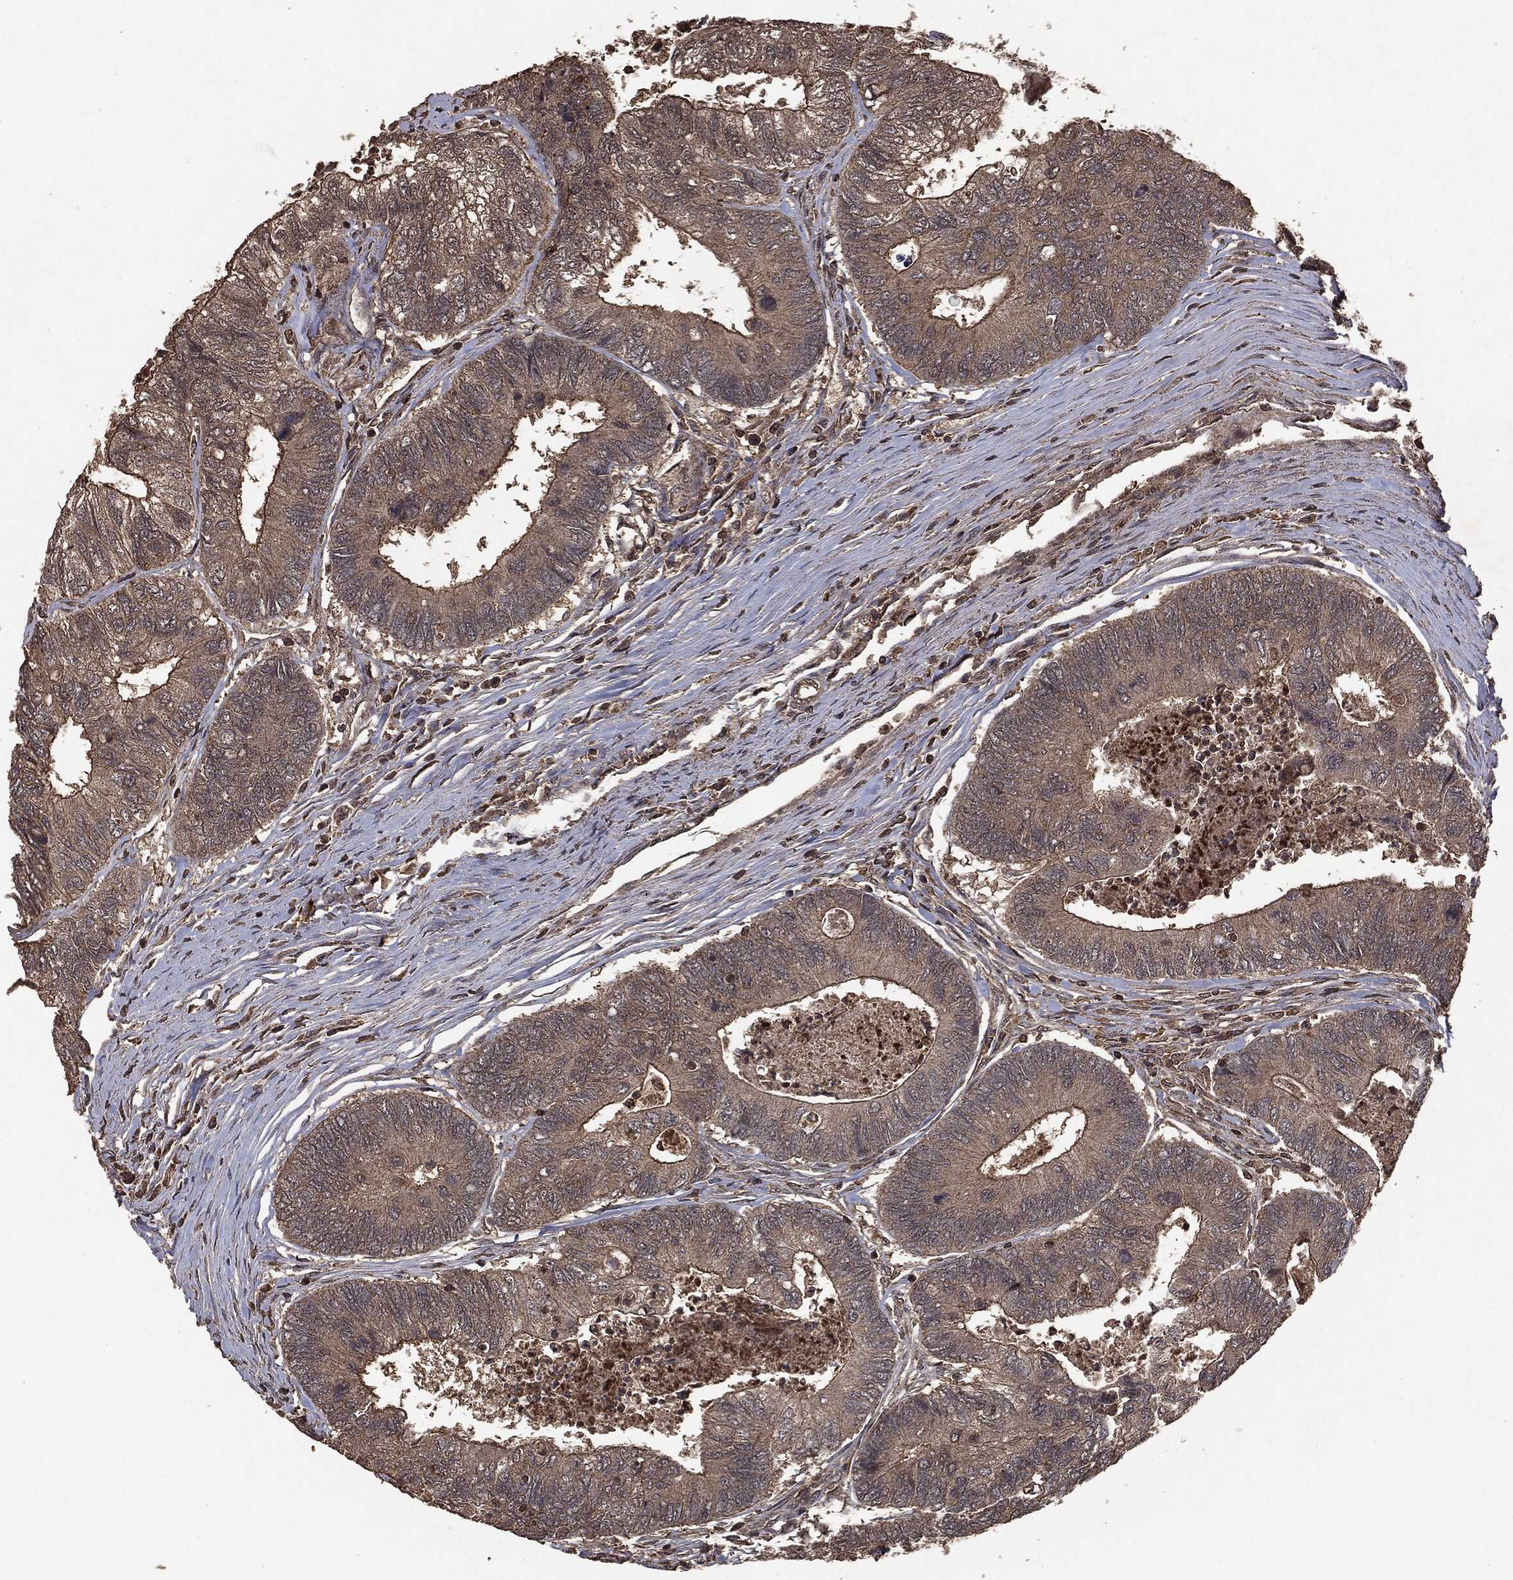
{"staining": {"intensity": "weak", "quantity": ">75%", "location": "cytoplasmic/membranous"}, "tissue": "colorectal cancer", "cell_type": "Tumor cells", "image_type": "cancer", "snomed": [{"axis": "morphology", "description": "Adenocarcinoma, NOS"}, {"axis": "topography", "description": "Colon"}], "caption": "Weak cytoplasmic/membranous protein positivity is seen in approximately >75% of tumor cells in adenocarcinoma (colorectal).", "gene": "NME1", "patient": {"sex": "female", "age": 67}}